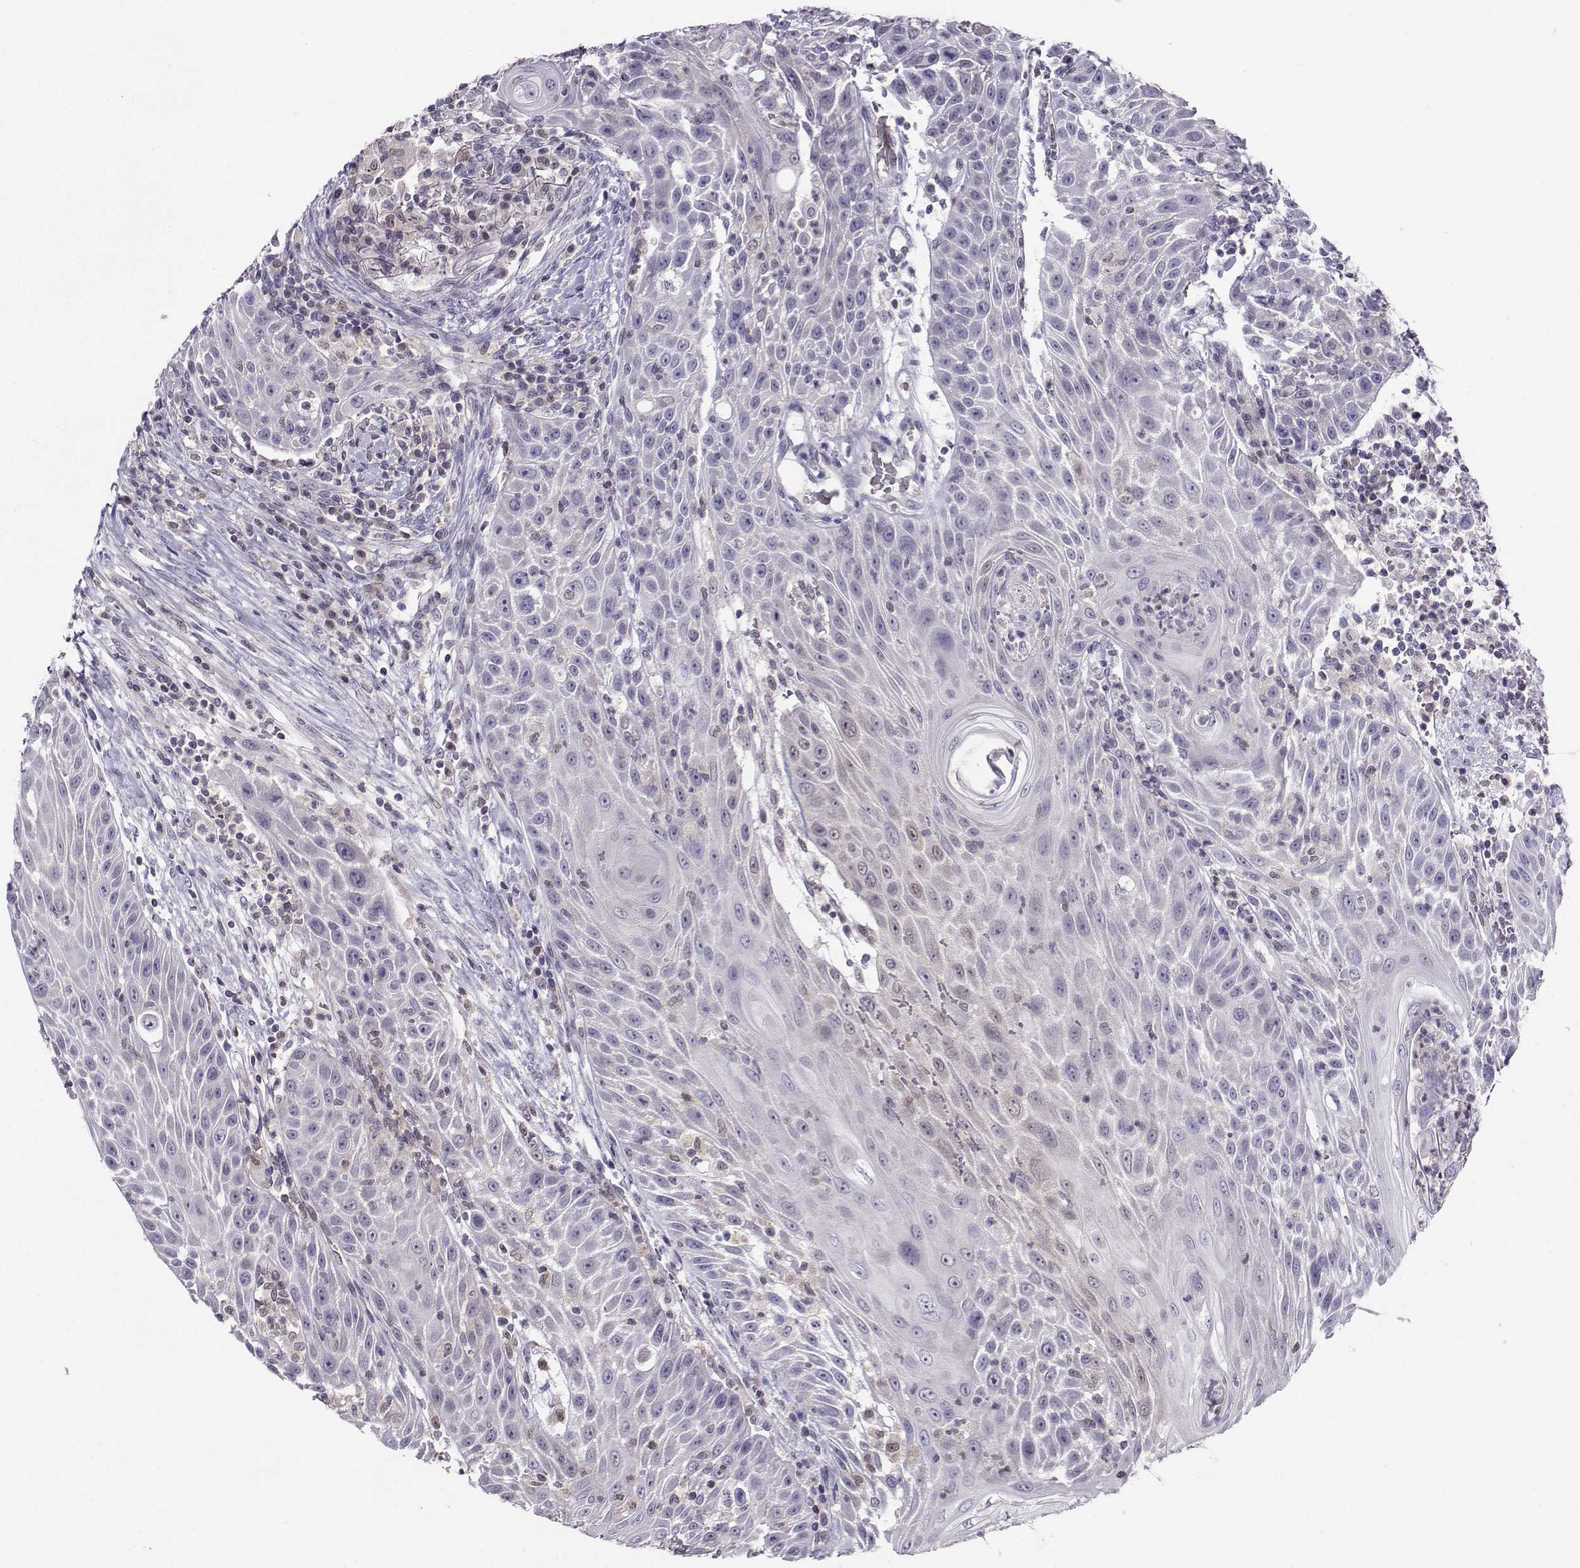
{"staining": {"intensity": "negative", "quantity": "none", "location": "none"}, "tissue": "head and neck cancer", "cell_type": "Tumor cells", "image_type": "cancer", "snomed": [{"axis": "morphology", "description": "Squamous cell carcinoma, NOS"}, {"axis": "topography", "description": "Head-Neck"}], "caption": "This is an IHC image of head and neck cancer. There is no staining in tumor cells.", "gene": "PGK1", "patient": {"sex": "male", "age": 69}}